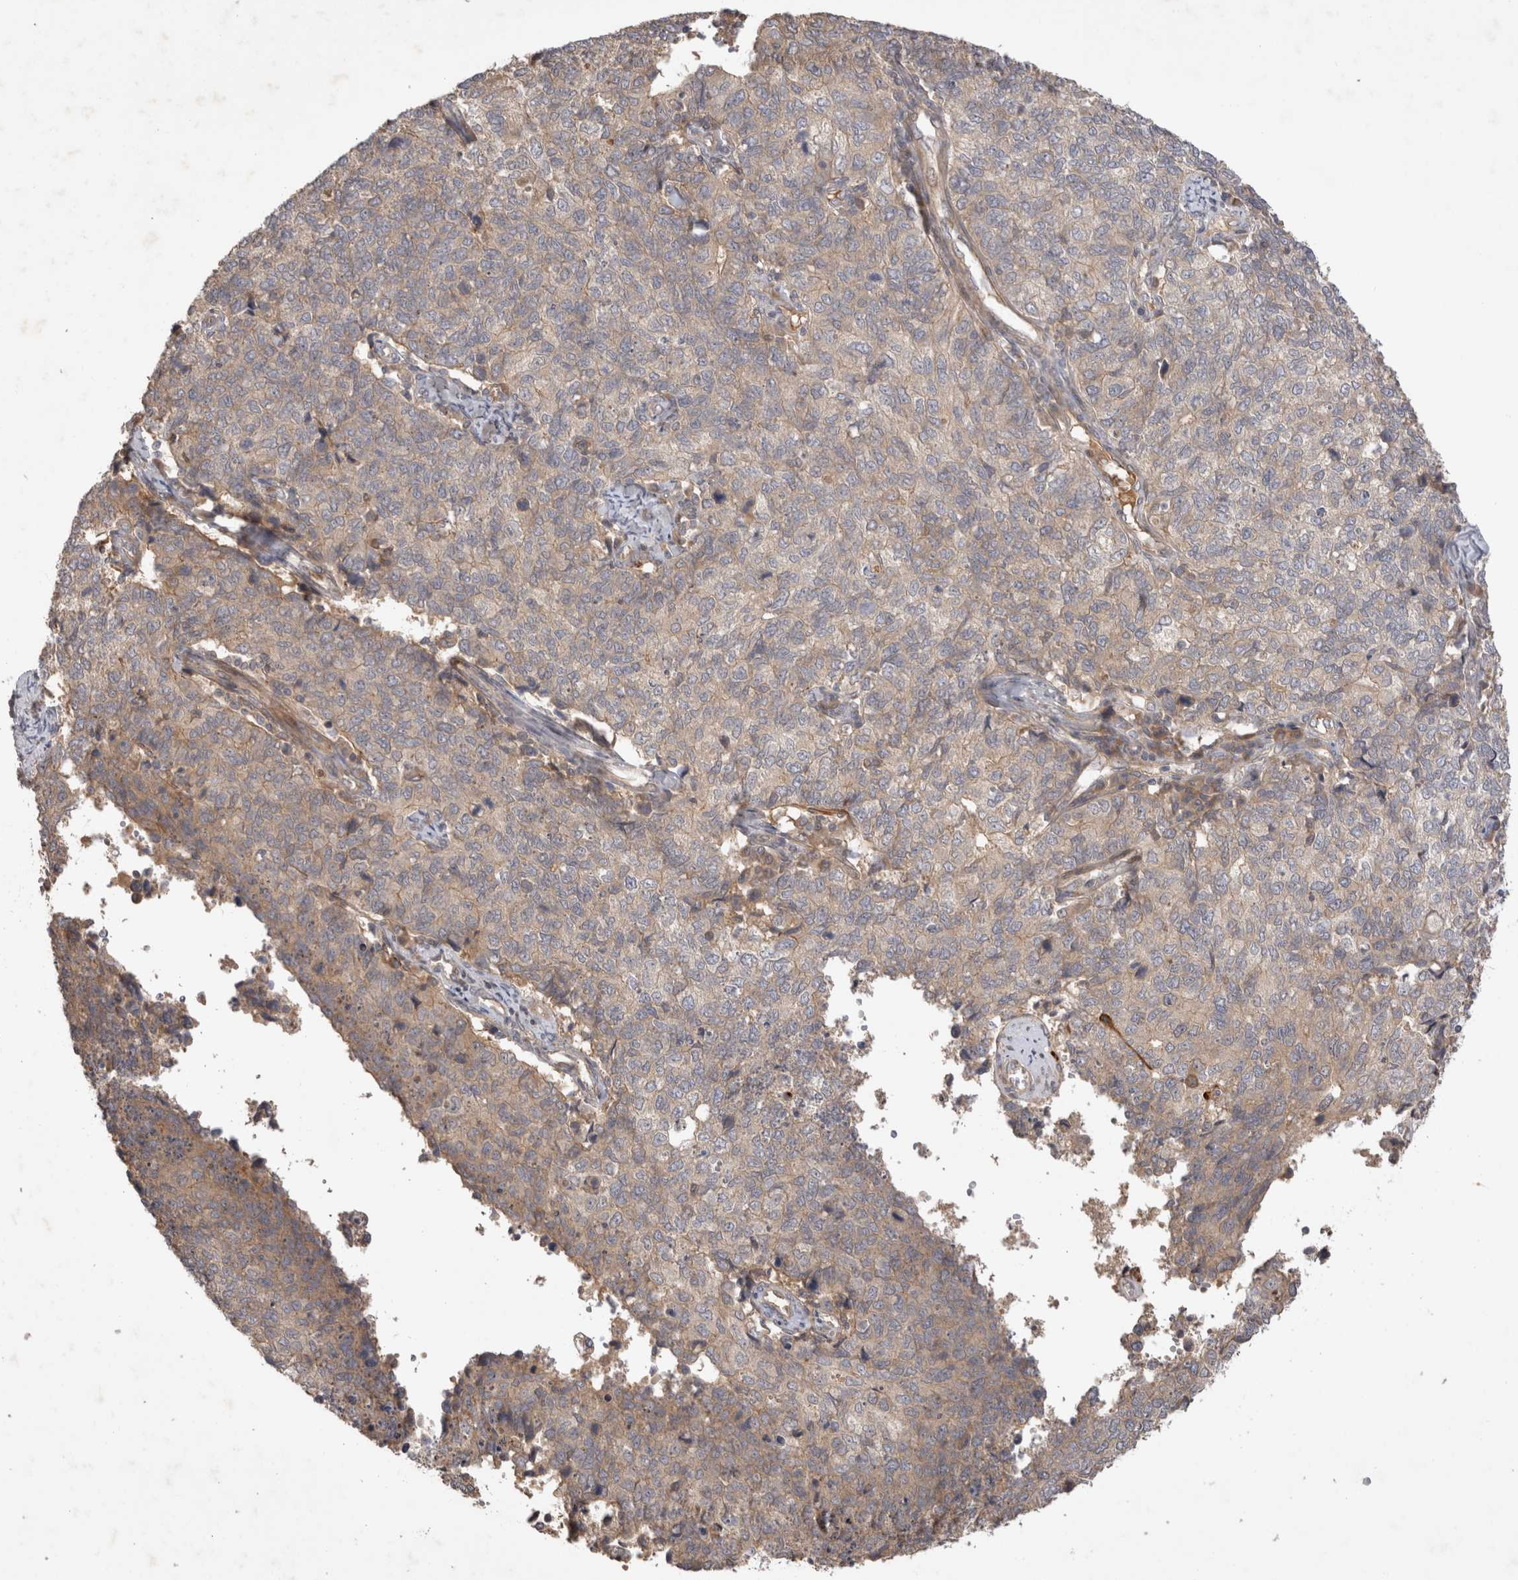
{"staining": {"intensity": "weak", "quantity": "<25%", "location": "cytoplasmic/membranous"}, "tissue": "cervical cancer", "cell_type": "Tumor cells", "image_type": "cancer", "snomed": [{"axis": "morphology", "description": "Squamous cell carcinoma, NOS"}, {"axis": "topography", "description": "Cervix"}], "caption": "This micrograph is of squamous cell carcinoma (cervical) stained with immunohistochemistry (IHC) to label a protein in brown with the nuclei are counter-stained blue. There is no staining in tumor cells.", "gene": "PPP1R42", "patient": {"sex": "female", "age": 63}}